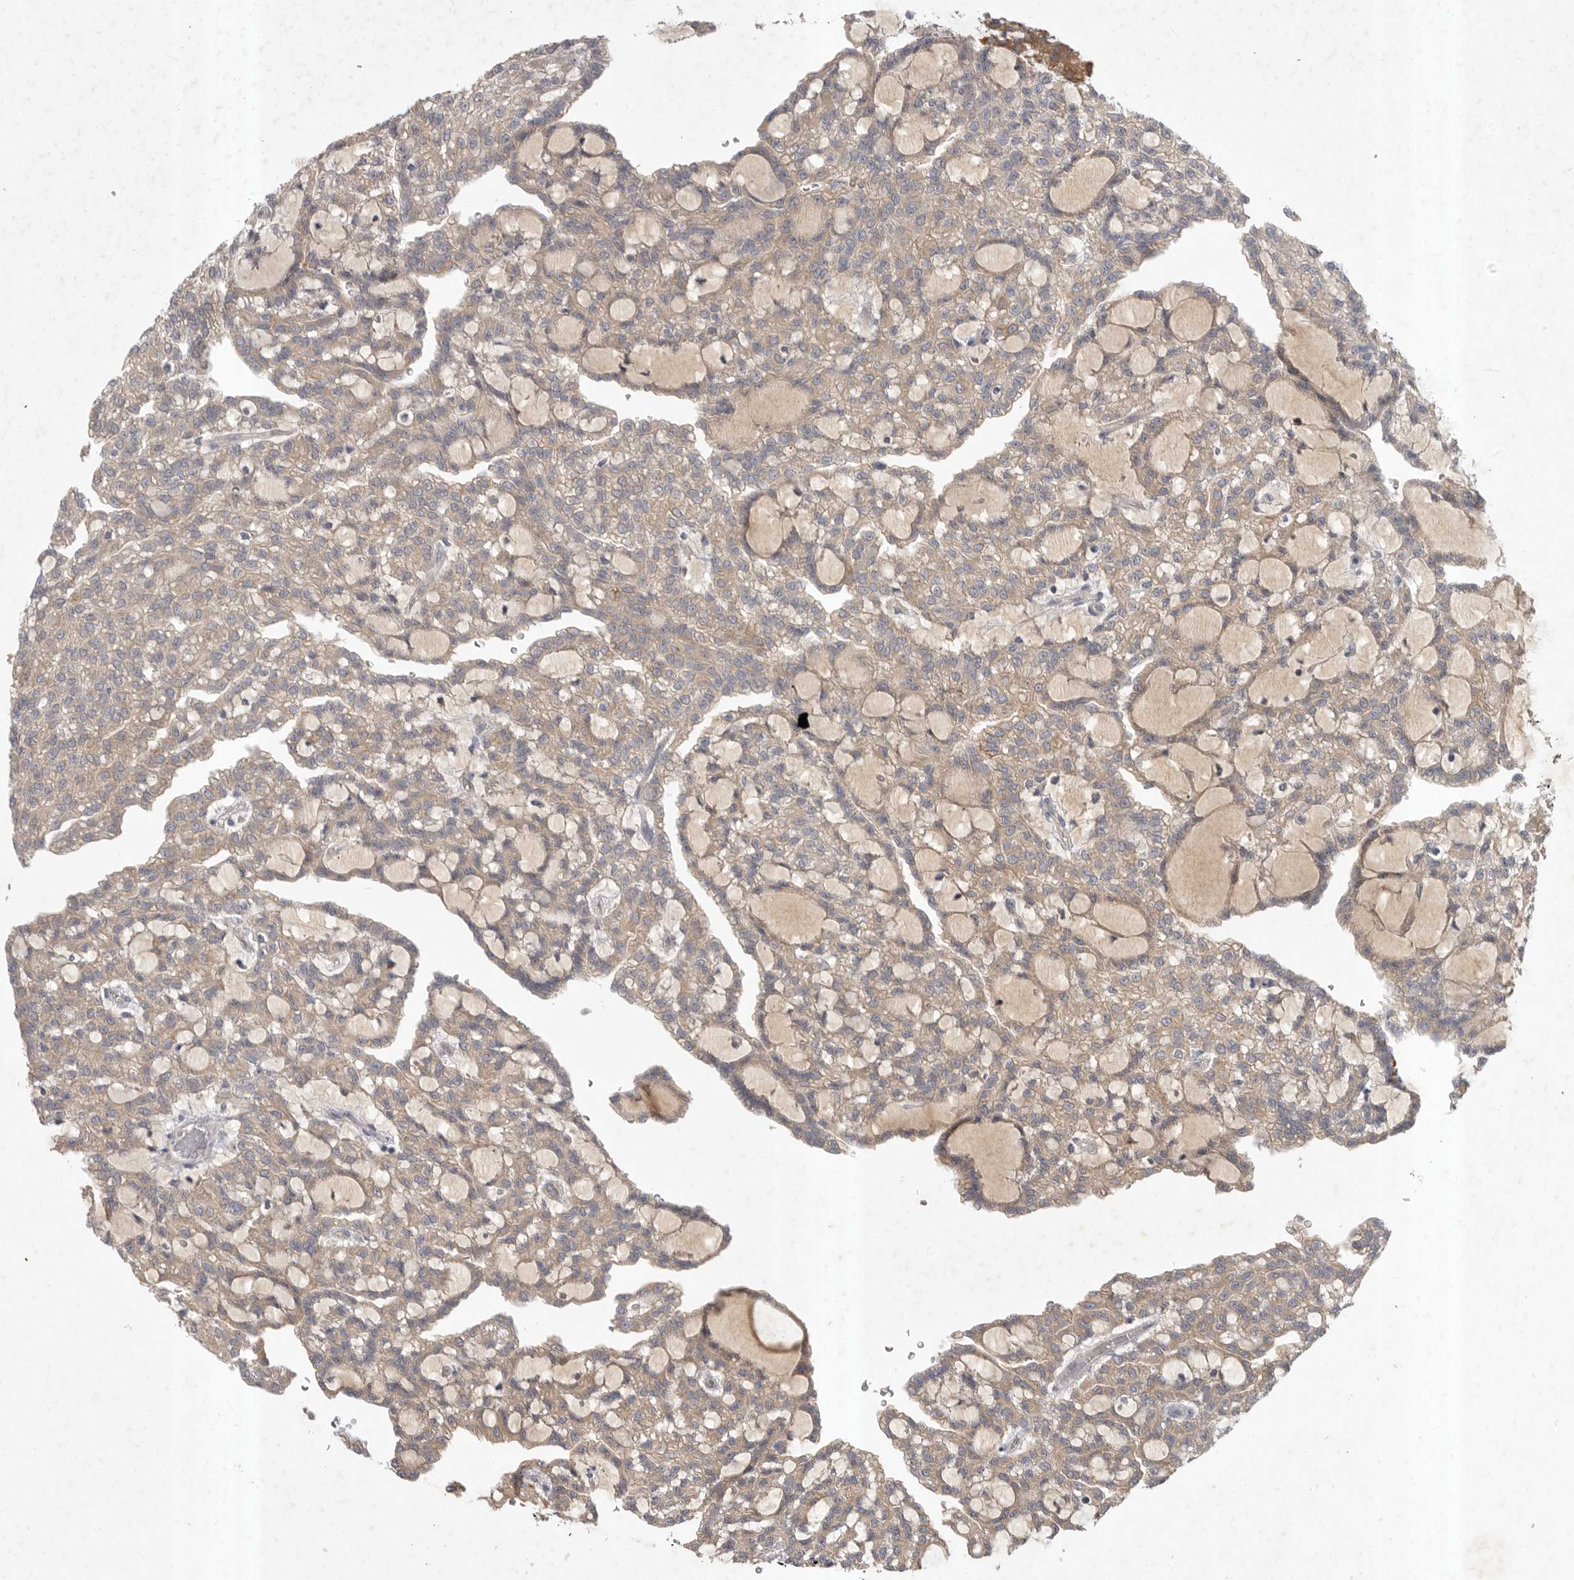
{"staining": {"intensity": "weak", "quantity": ">75%", "location": "cytoplasmic/membranous"}, "tissue": "renal cancer", "cell_type": "Tumor cells", "image_type": "cancer", "snomed": [{"axis": "morphology", "description": "Adenocarcinoma, NOS"}, {"axis": "topography", "description": "Kidney"}], "caption": "This micrograph reveals immunohistochemistry (IHC) staining of human adenocarcinoma (renal), with low weak cytoplasmic/membranous positivity in about >75% of tumor cells.", "gene": "DHDDS", "patient": {"sex": "male", "age": 63}}